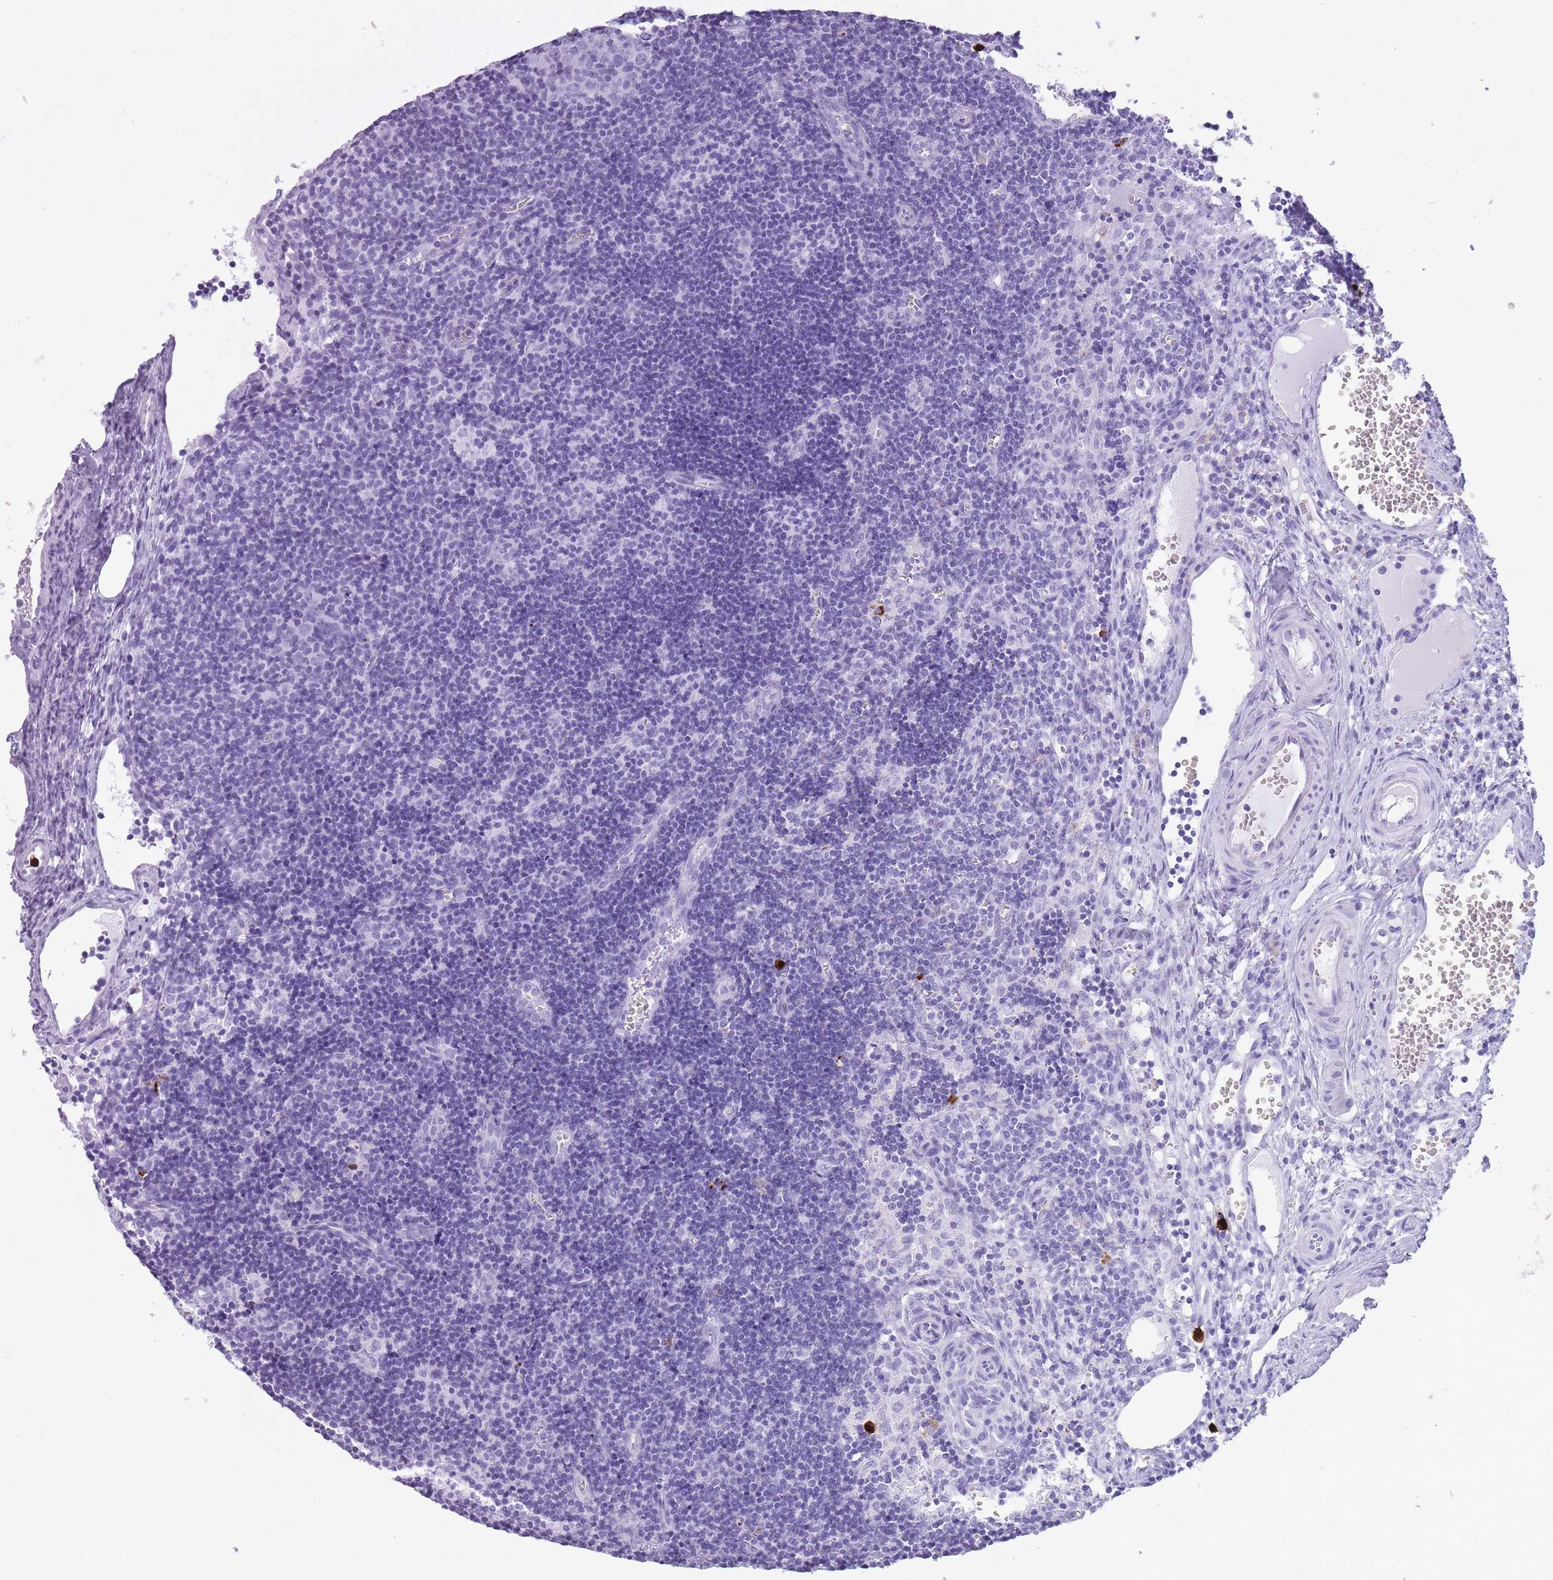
{"staining": {"intensity": "negative", "quantity": "none", "location": "none"}, "tissue": "lymph node", "cell_type": "Germinal center cells", "image_type": "normal", "snomed": [{"axis": "morphology", "description": "Normal tissue, NOS"}, {"axis": "topography", "description": "Lymph node"}], "caption": "A high-resolution photomicrograph shows immunohistochemistry (IHC) staining of normal lymph node, which displays no significant staining in germinal center cells. (DAB (3,3'-diaminobenzidine) IHC visualized using brightfield microscopy, high magnification).", "gene": "OR4F16", "patient": {"sex": "female", "age": 37}}